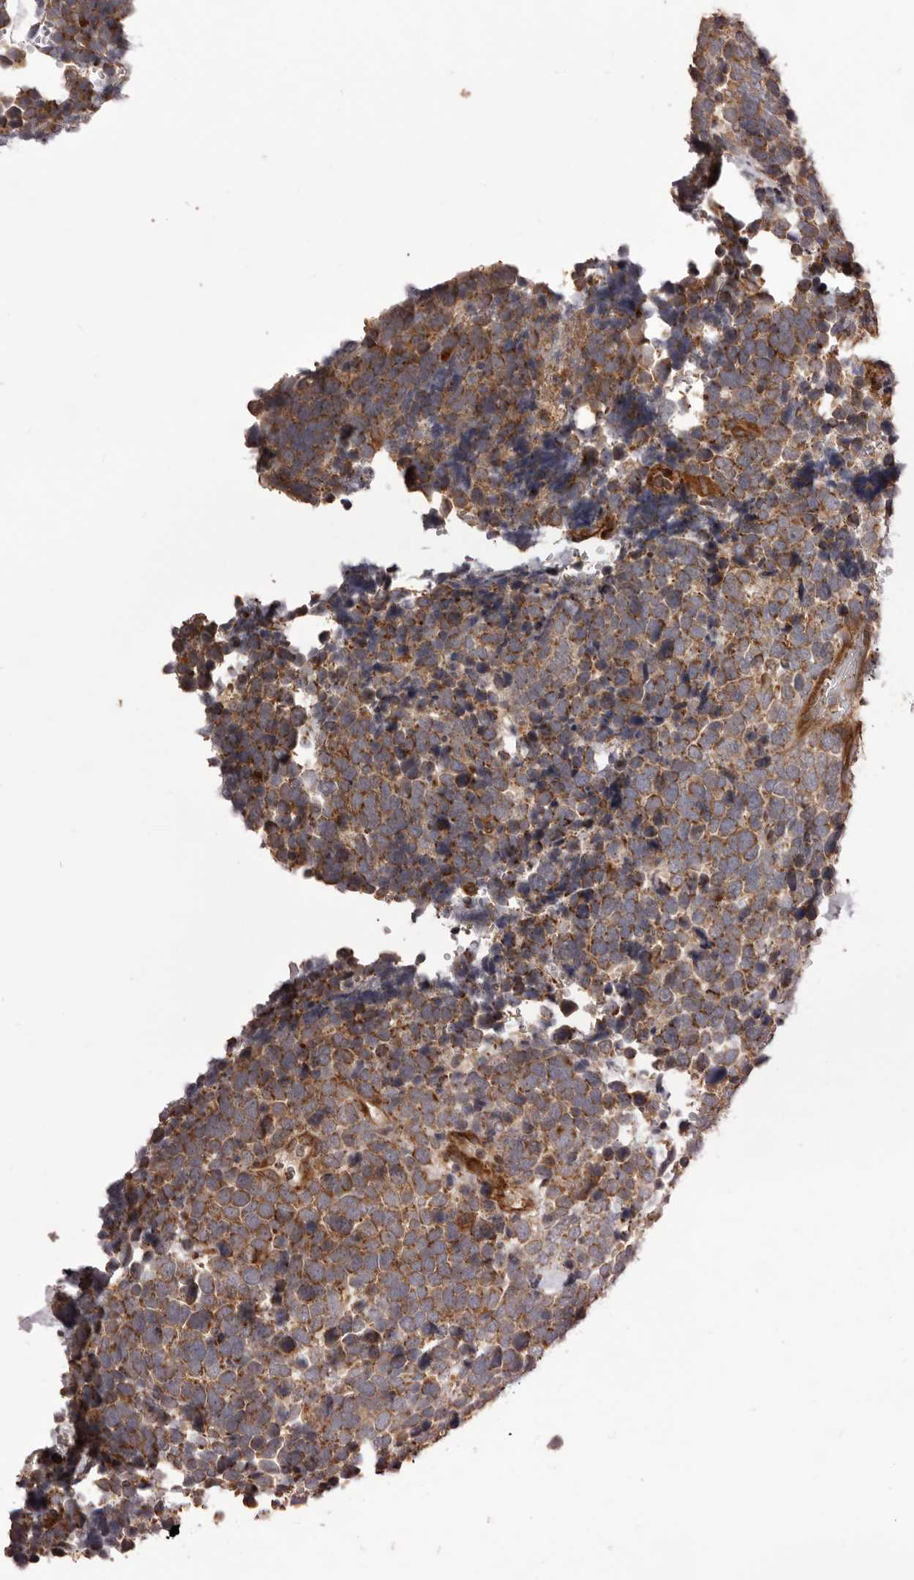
{"staining": {"intensity": "moderate", "quantity": ">75%", "location": "cytoplasmic/membranous"}, "tissue": "urothelial cancer", "cell_type": "Tumor cells", "image_type": "cancer", "snomed": [{"axis": "morphology", "description": "Urothelial carcinoma, High grade"}, {"axis": "topography", "description": "Urinary bladder"}], "caption": "A brown stain labels moderate cytoplasmic/membranous positivity of a protein in urothelial cancer tumor cells. The staining is performed using DAB brown chromogen to label protein expression. The nuclei are counter-stained blue using hematoxylin.", "gene": "QRSL1", "patient": {"sex": "female", "age": 82}}